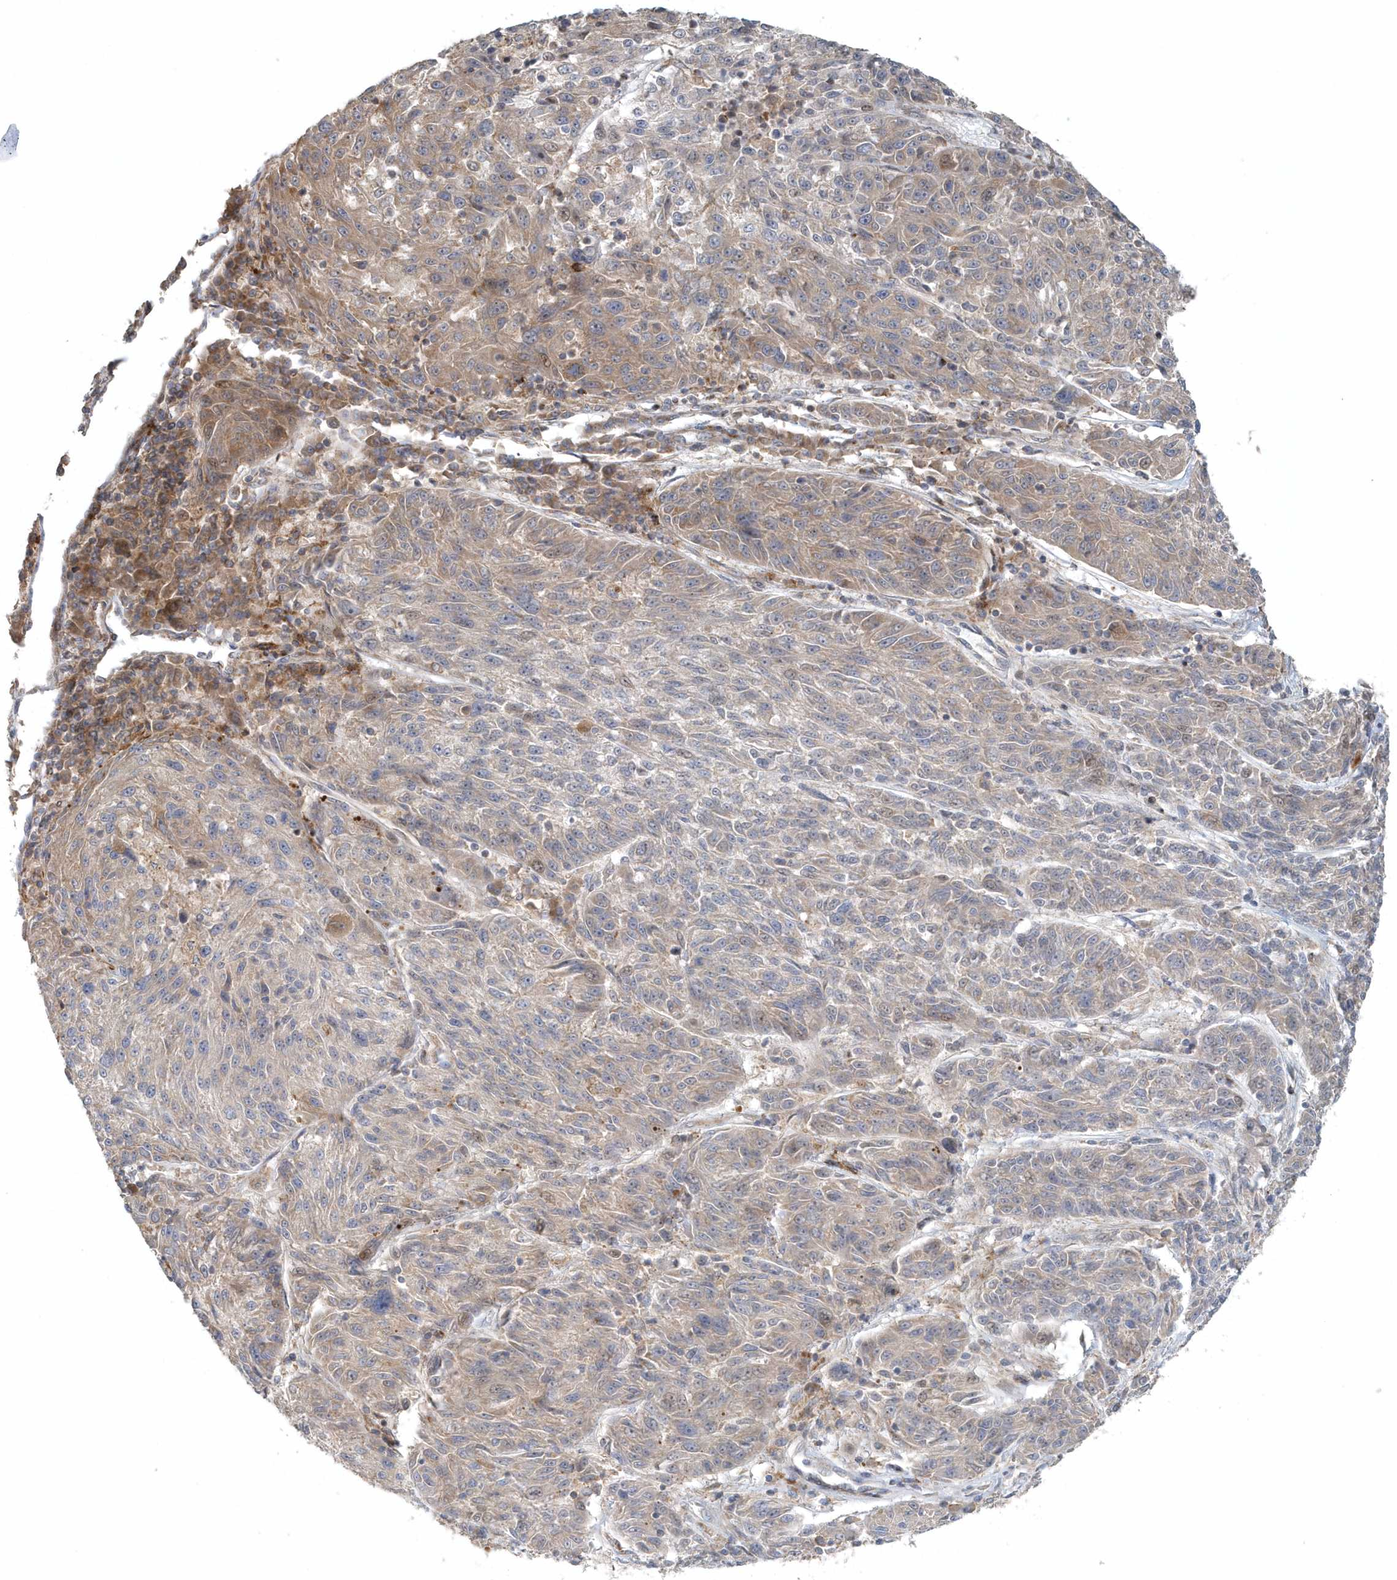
{"staining": {"intensity": "moderate", "quantity": "<25%", "location": "cytoplasmic/membranous"}, "tissue": "melanoma", "cell_type": "Tumor cells", "image_type": "cancer", "snomed": [{"axis": "morphology", "description": "Malignant melanoma, NOS"}, {"axis": "topography", "description": "Skin"}], "caption": "Melanoma tissue exhibits moderate cytoplasmic/membranous positivity in about <25% of tumor cells, visualized by immunohistochemistry. Nuclei are stained in blue.", "gene": "MMUT", "patient": {"sex": "male", "age": 53}}